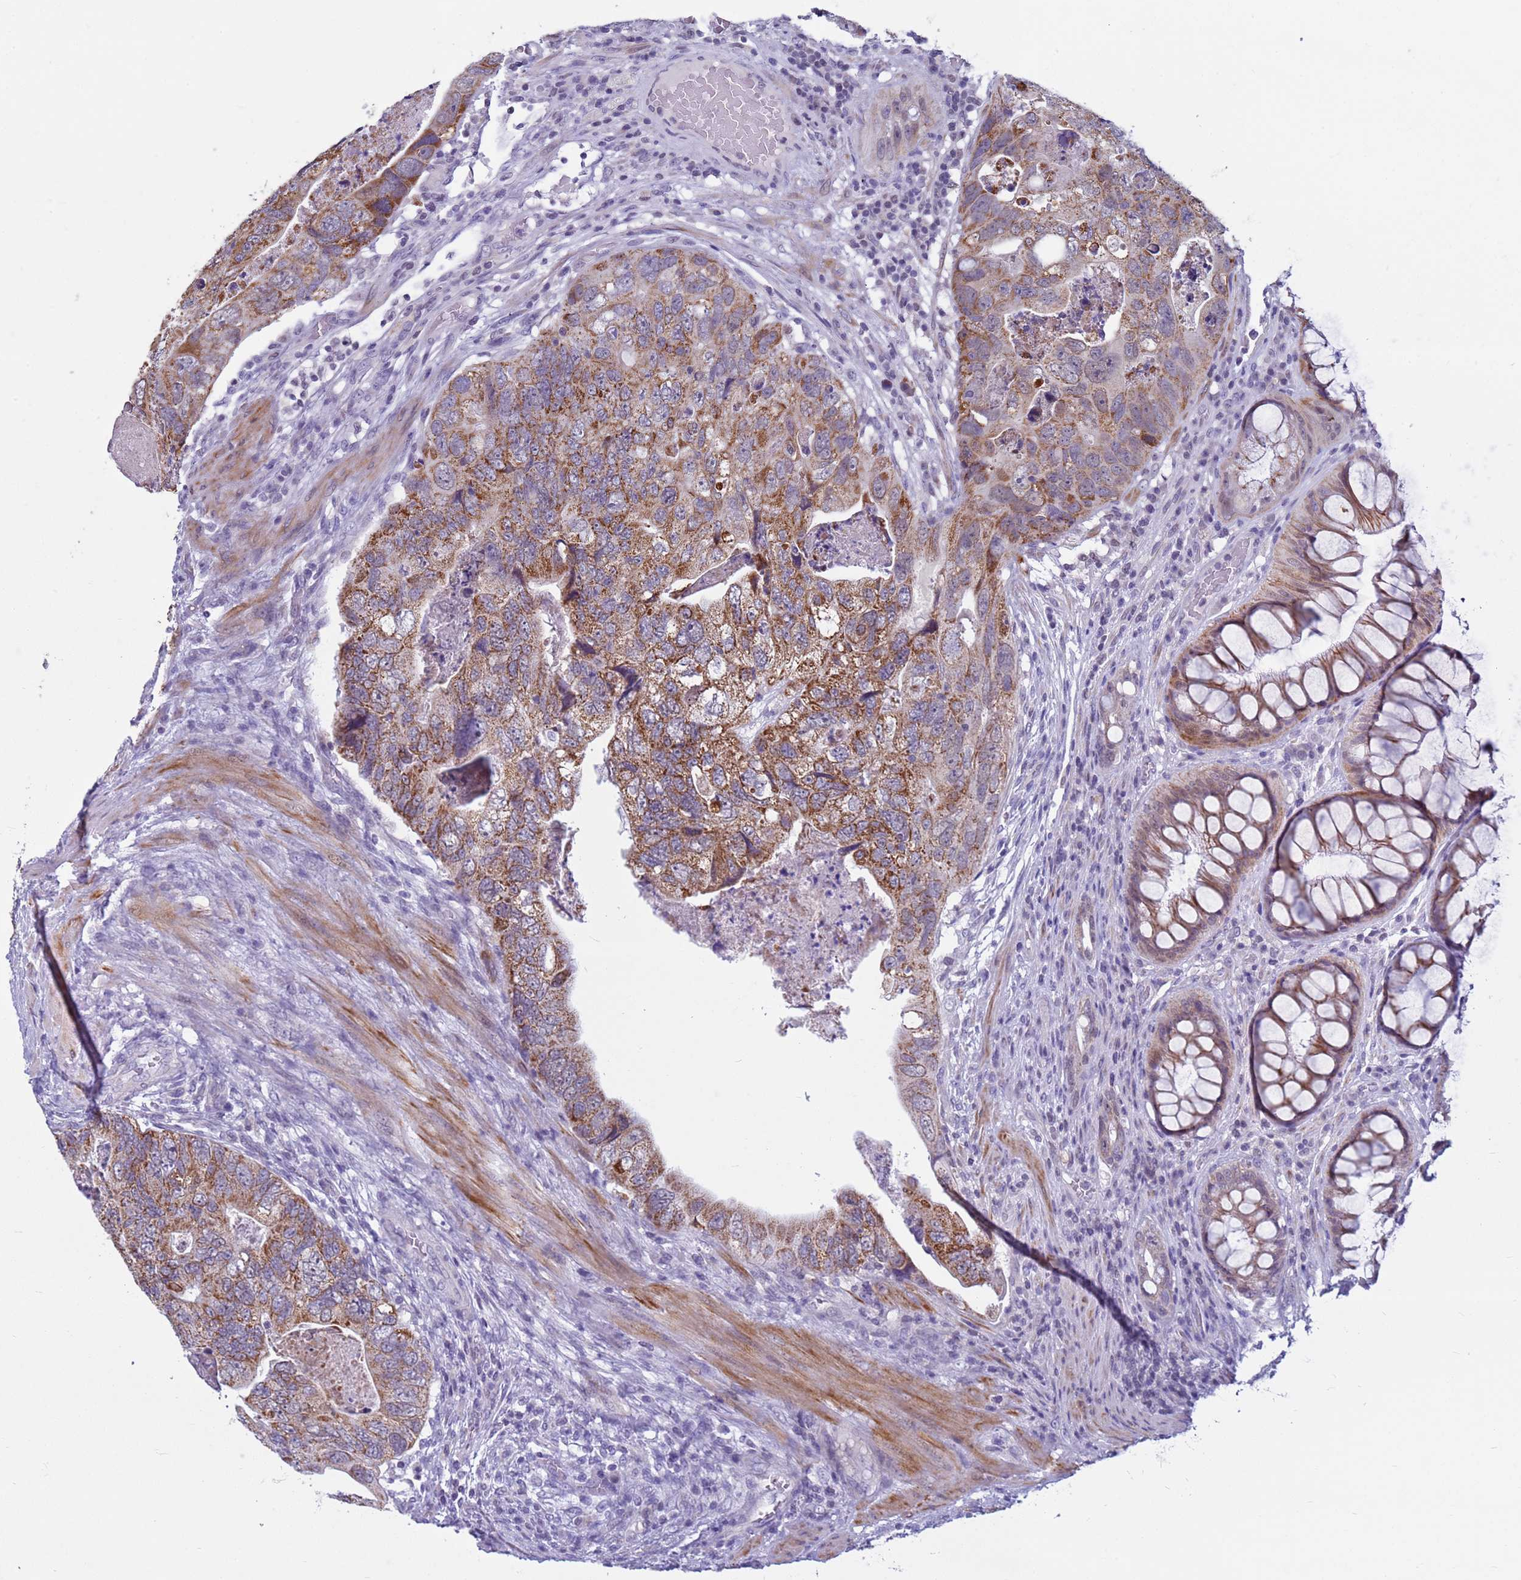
{"staining": {"intensity": "moderate", "quantity": ">75%", "location": "cytoplasmic/membranous"}, "tissue": "colorectal cancer", "cell_type": "Tumor cells", "image_type": "cancer", "snomed": [{"axis": "morphology", "description": "Adenocarcinoma, NOS"}, {"axis": "topography", "description": "Rectum"}], "caption": "High-power microscopy captured an immunohistochemistry photomicrograph of colorectal cancer (adenocarcinoma), revealing moderate cytoplasmic/membranous positivity in about >75% of tumor cells.", "gene": "CDK2AP2", "patient": {"sex": "male", "age": 63}}